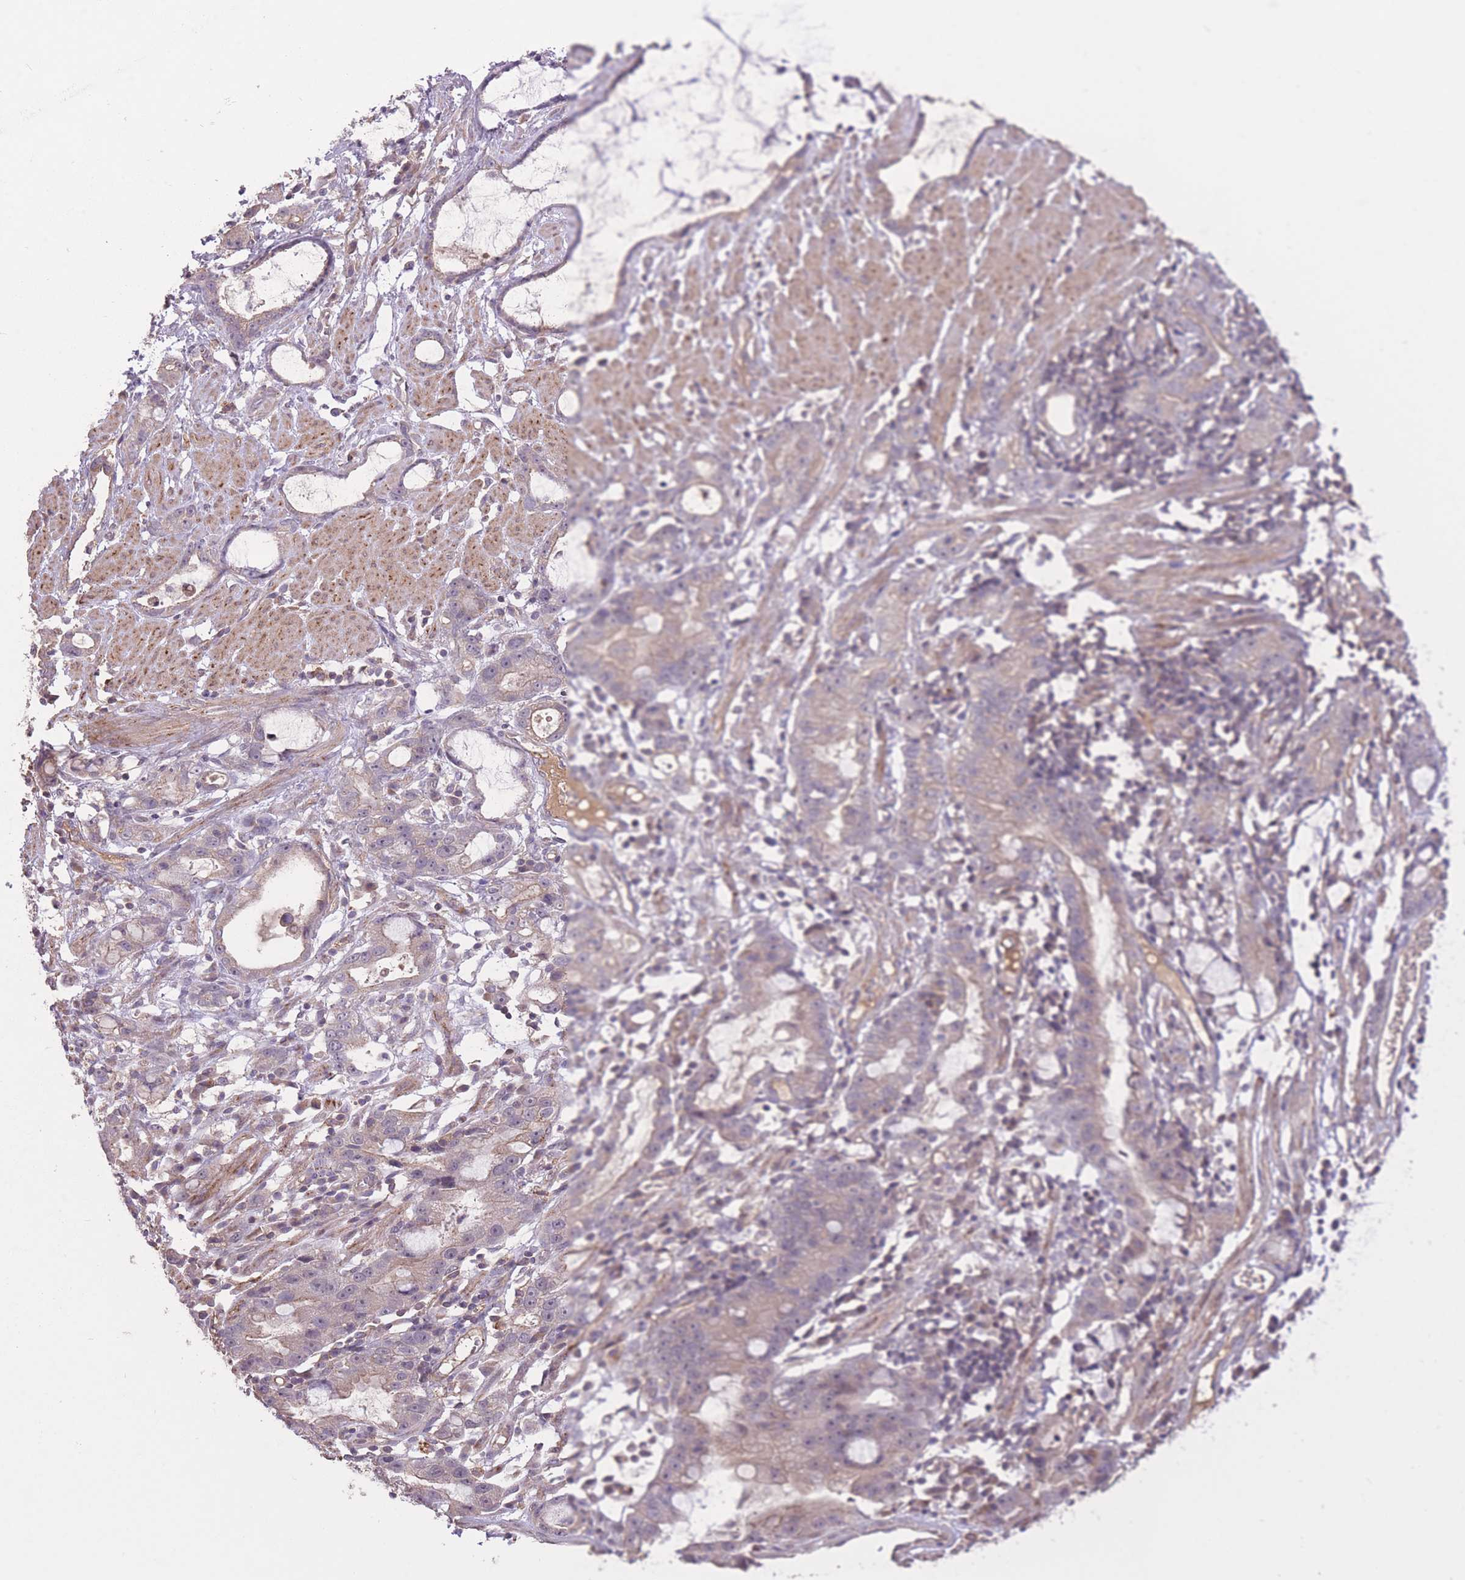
{"staining": {"intensity": "weak", "quantity": "25%-75%", "location": "cytoplasmic/membranous"}, "tissue": "stomach cancer", "cell_type": "Tumor cells", "image_type": "cancer", "snomed": [{"axis": "morphology", "description": "Adenocarcinoma, NOS"}, {"axis": "topography", "description": "Stomach"}], "caption": "Weak cytoplasmic/membranous staining is appreciated in approximately 25%-75% of tumor cells in adenocarcinoma (stomach).", "gene": "POLR3F", "patient": {"sex": "male", "age": 55}}